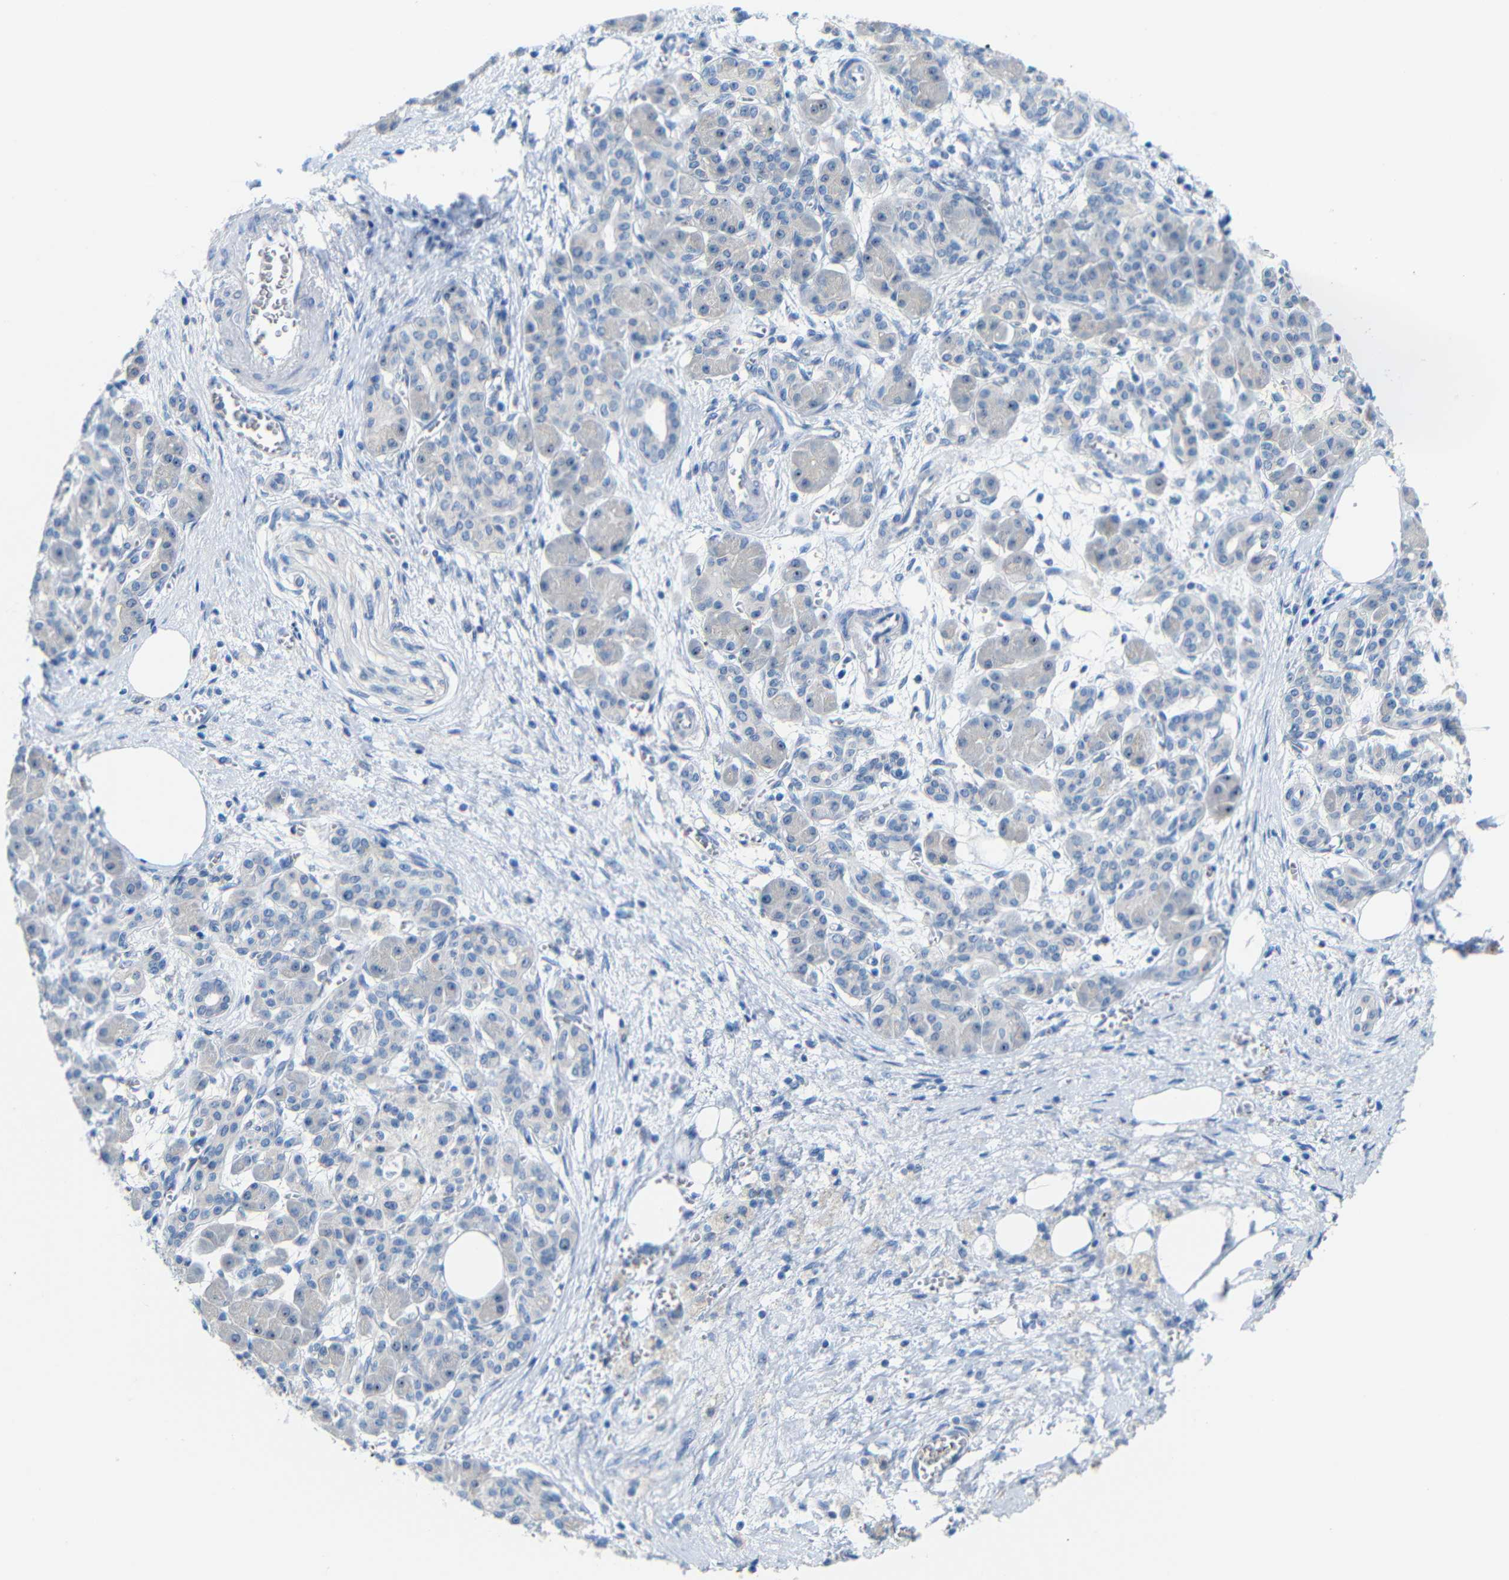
{"staining": {"intensity": "negative", "quantity": "none", "location": "none"}, "tissue": "pancreatic cancer", "cell_type": "Tumor cells", "image_type": "cancer", "snomed": [{"axis": "morphology", "description": "Adenocarcinoma, NOS"}, {"axis": "topography", "description": "Pancreas"}], "caption": "The image shows no significant expression in tumor cells of pancreatic adenocarcinoma. The staining was performed using DAB (3,3'-diaminobenzidine) to visualize the protein expression in brown, while the nuclei were stained in blue with hematoxylin (Magnification: 20x).", "gene": "C1orf210", "patient": {"sex": "female", "age": 70}}